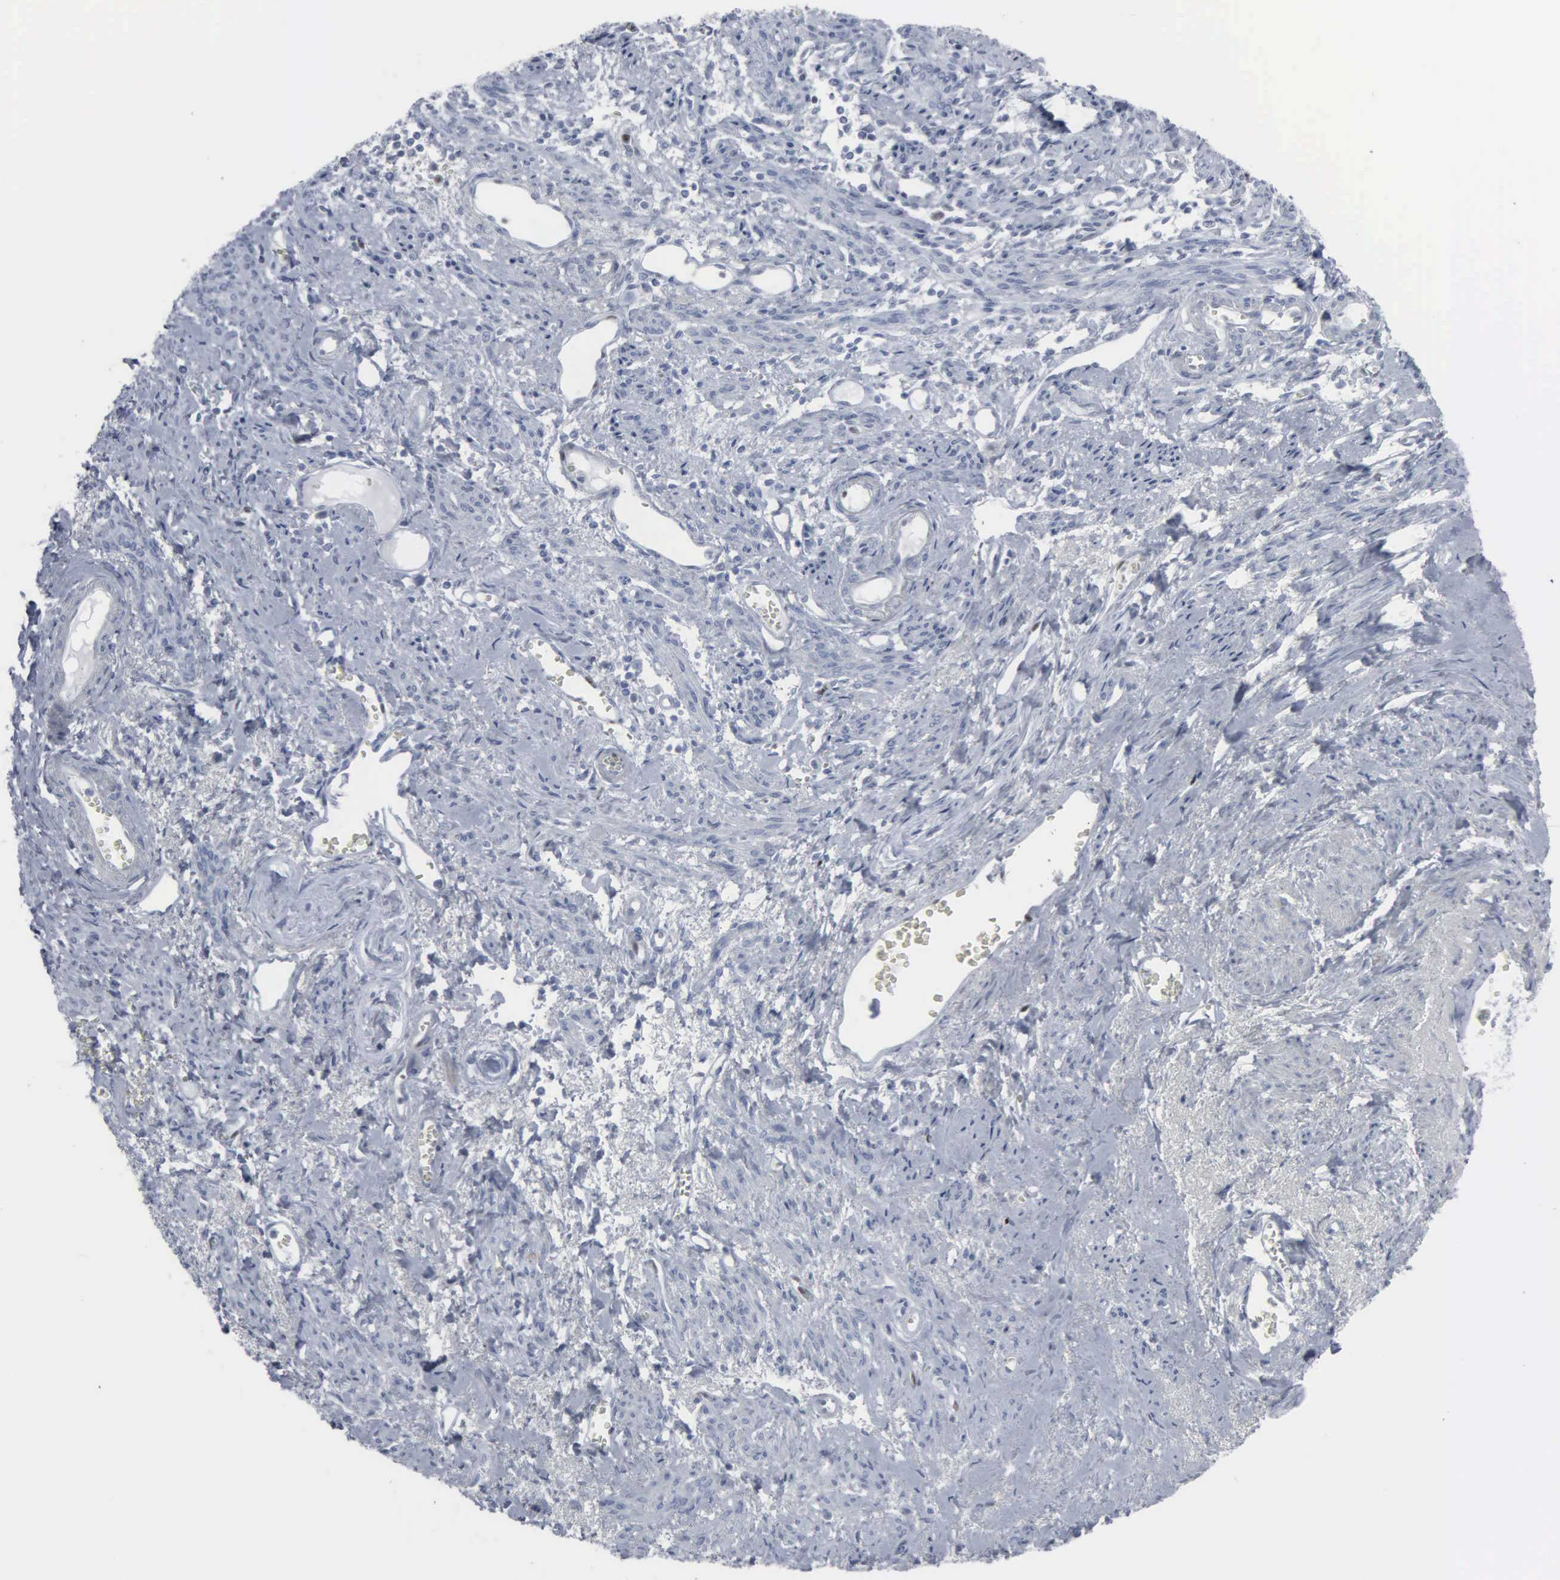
{"staining": {"intensity": "negative", "quantity": "none", "location": "none"}, "tissue": "endometrial cancer", "cell_type": "Tumor cells", "image_type": "cancer", "snomed": [{"axis": "morphology", "description": "Adenocarcinoma, NOS"}, {"axis": "topography", "description": "Endometrium"}], "caption": "This micrograph is of endometrial adenocarcinoma stained with immunohistochemistry (IHC) to label a protein in brown with the nuclei are counter-stained blue. There is no expression in tumor cells. Nuclei are stained in blue.", "gene": "CCND3", "patient": {"sex": "female", "age": 75}}